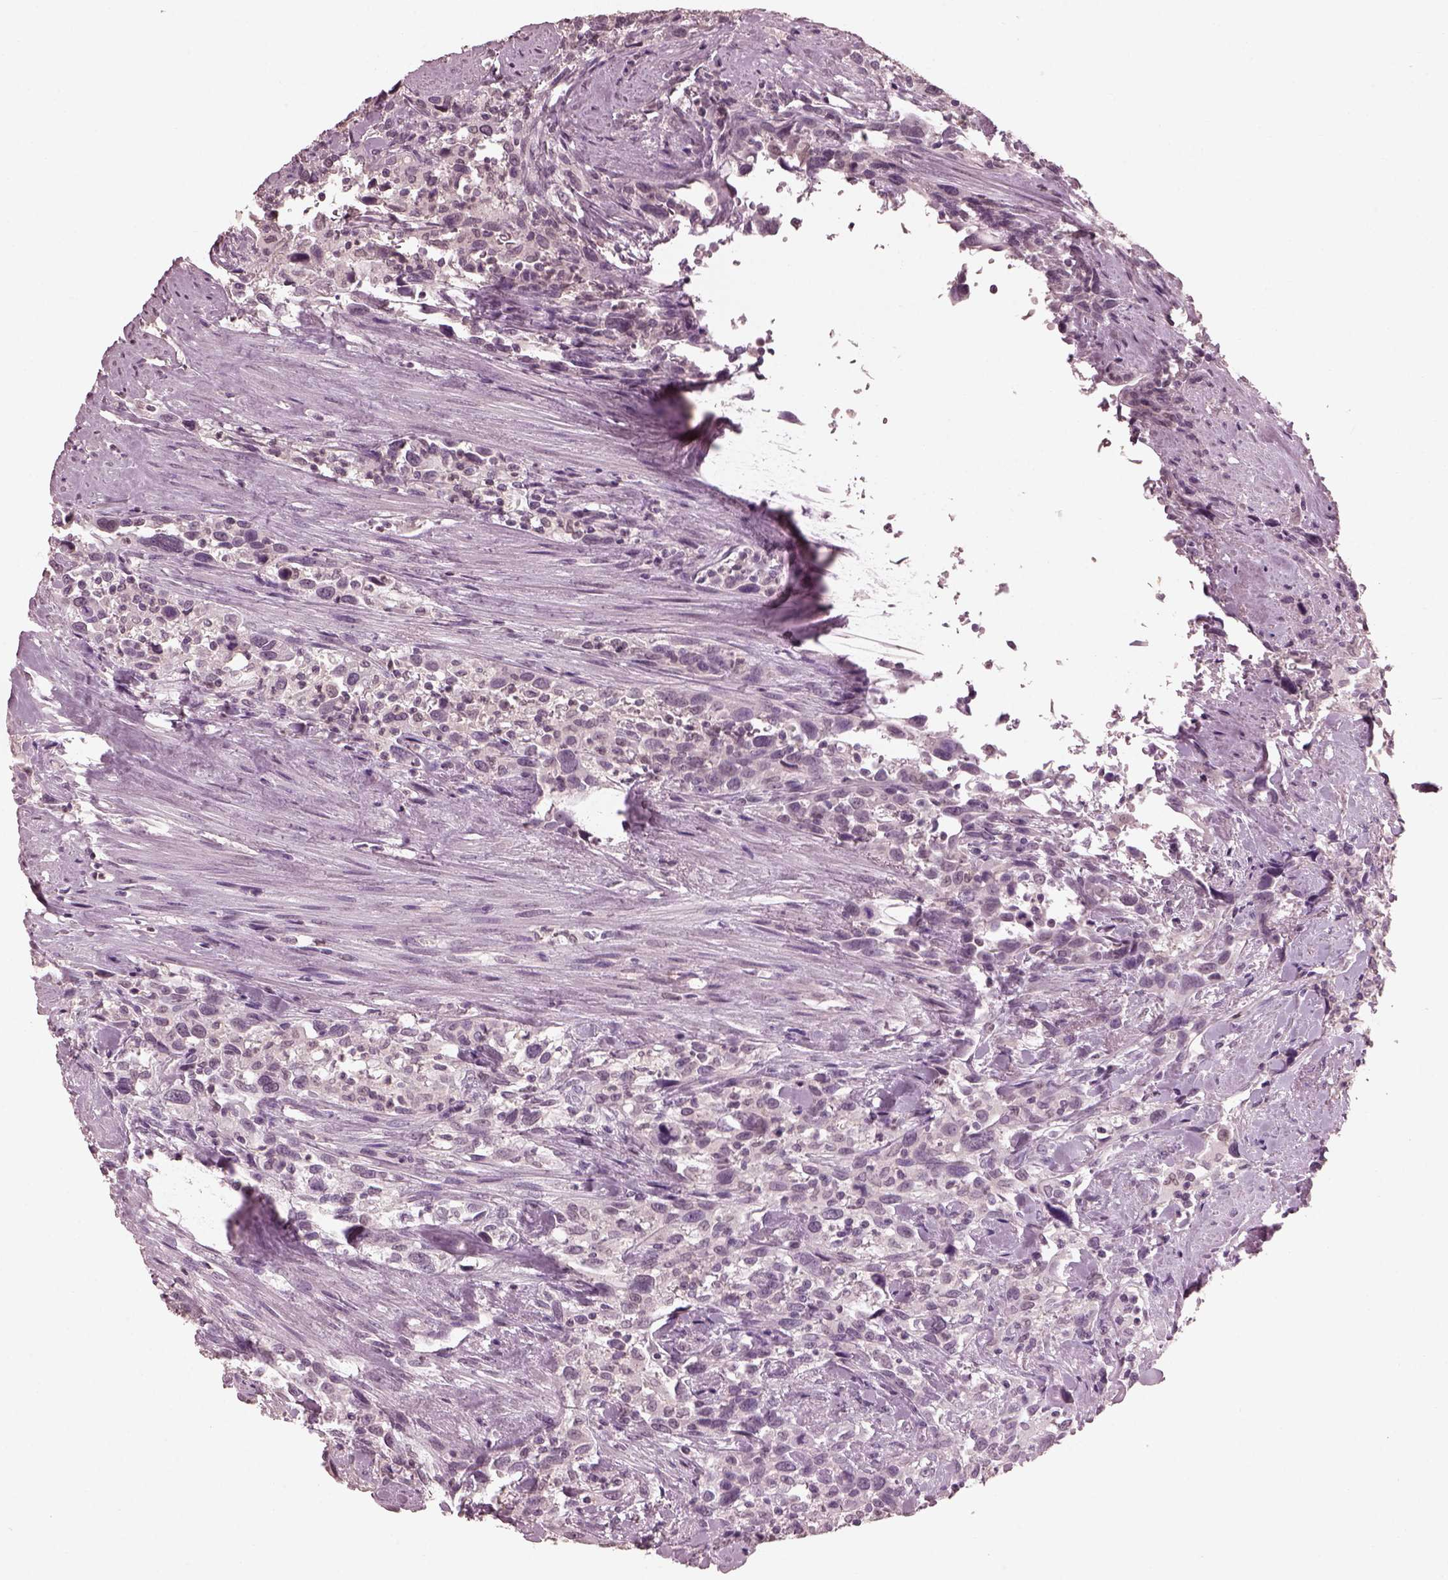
{"staining": {"intensity": "negative", "quantity": "none", "location": "none"}, "tissue": "urothelial cancer", "cell_type": "Tumor cells", "image_type": "cancer", "snomed": [{"axis": "morphology", "description": "Urothelial carcinoma, NOS"}, {"axis": "morphology", "description": "Urothelial carcinoma, High grade"}, {"axis": "topography", "description": "Urinary bladder"}], "caption": "The histopathology image reveals no significant expression in tumor cells of transitional cell carcinoma.", "gene": "TSKS", "patient": {"sex": "female", "age": 64}}